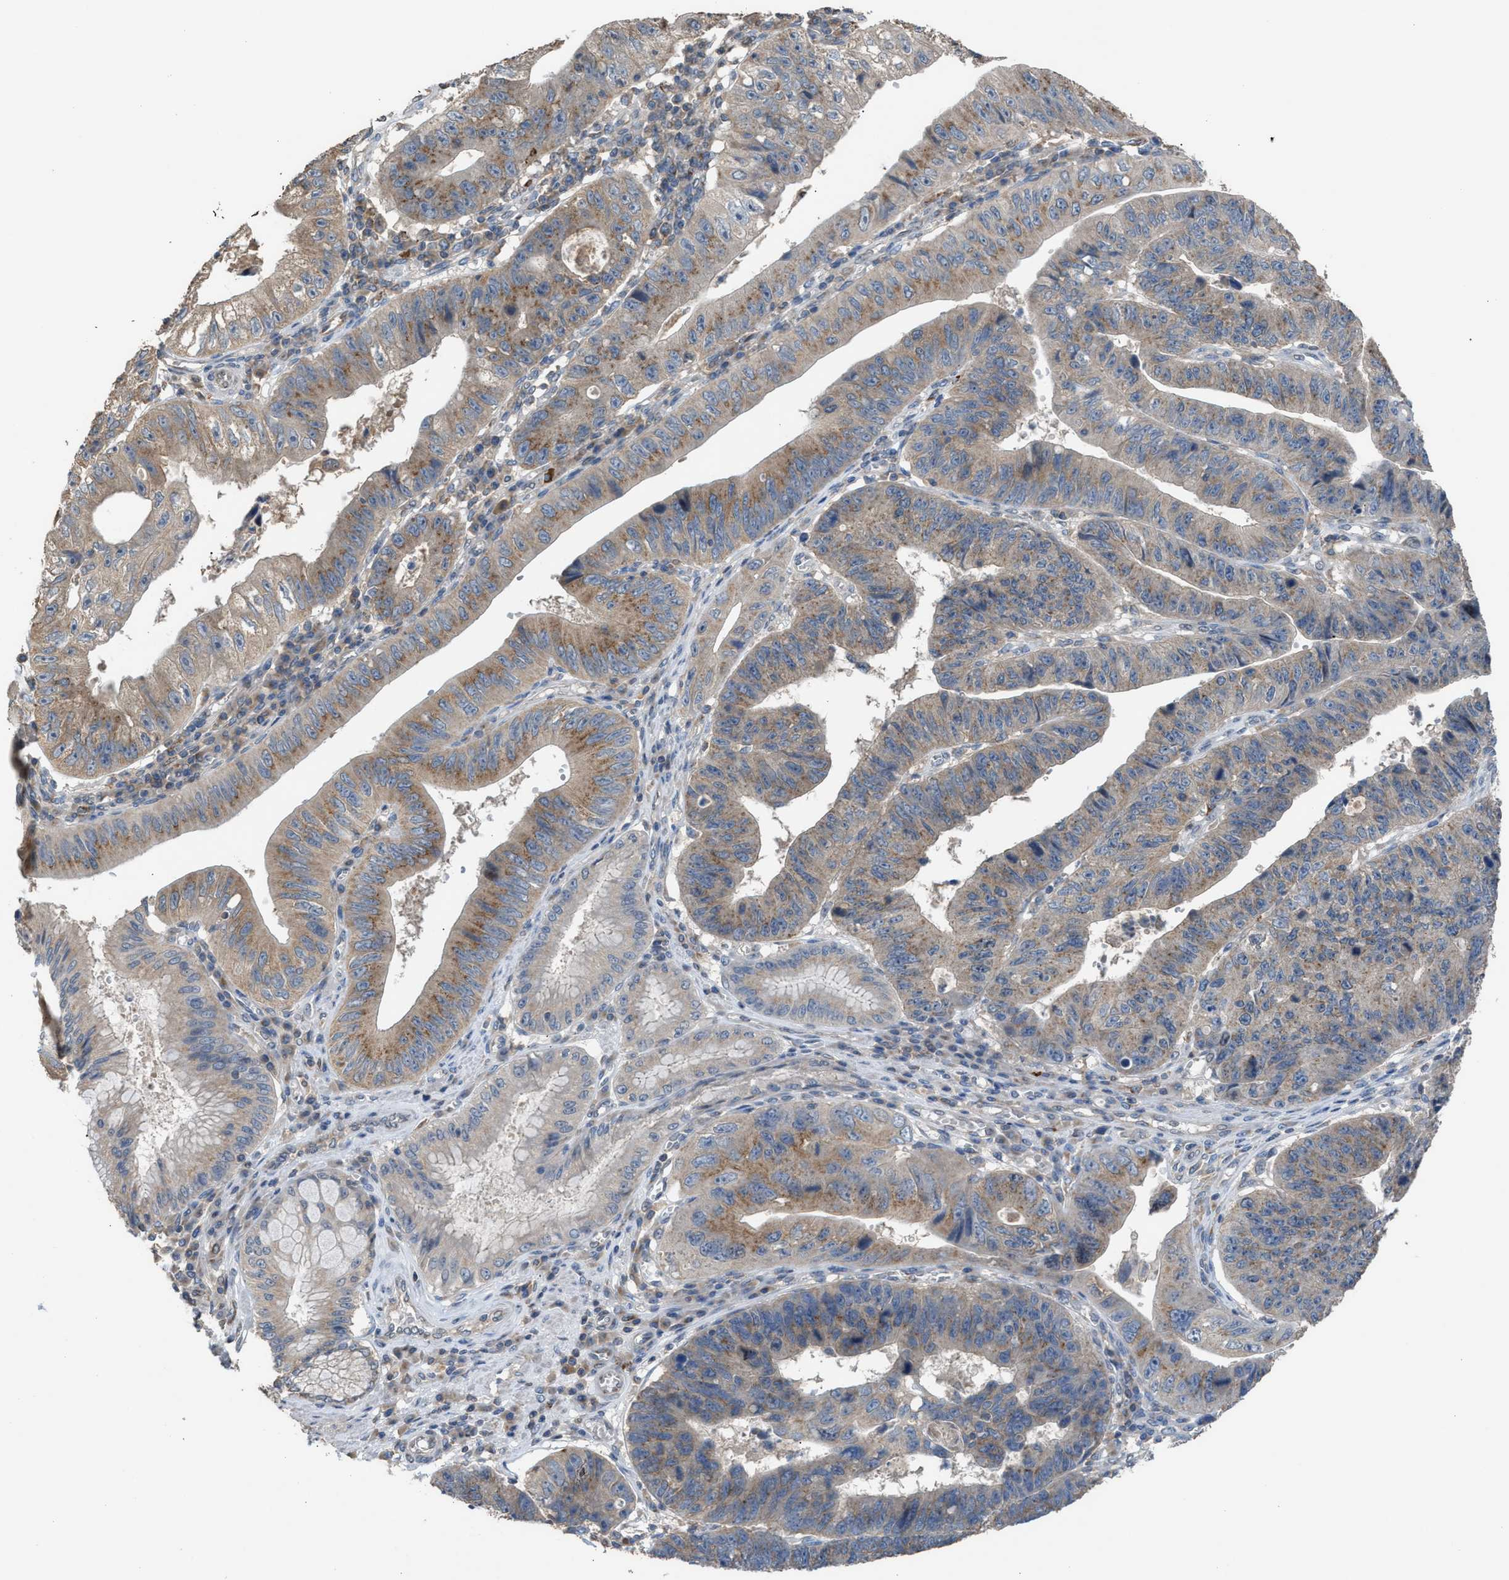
{"staining": {"intensity": "moderate", "quantity": "25%-75%", "location": "cytoplasmic/membranous"}, "tissue": "stomach cancer", "cell_type": "Tumor cells", "image_type": "cancer", "snomed": [{"axis": "morphology", "description": "Adenocarcinoma, NOS"}, {"axis": "topography", "description": "Stomach"}], "caption": "Protein staining of stomach cancer tissue displays moderate cytoplasmic/membranous positivity in approximately 25%-75% of tumor cells. (brown staining indicates protein expression, while blue staining denotes nuclei).", "gene": "TPK1", "patient": {"sex": "male", "age": 59}}